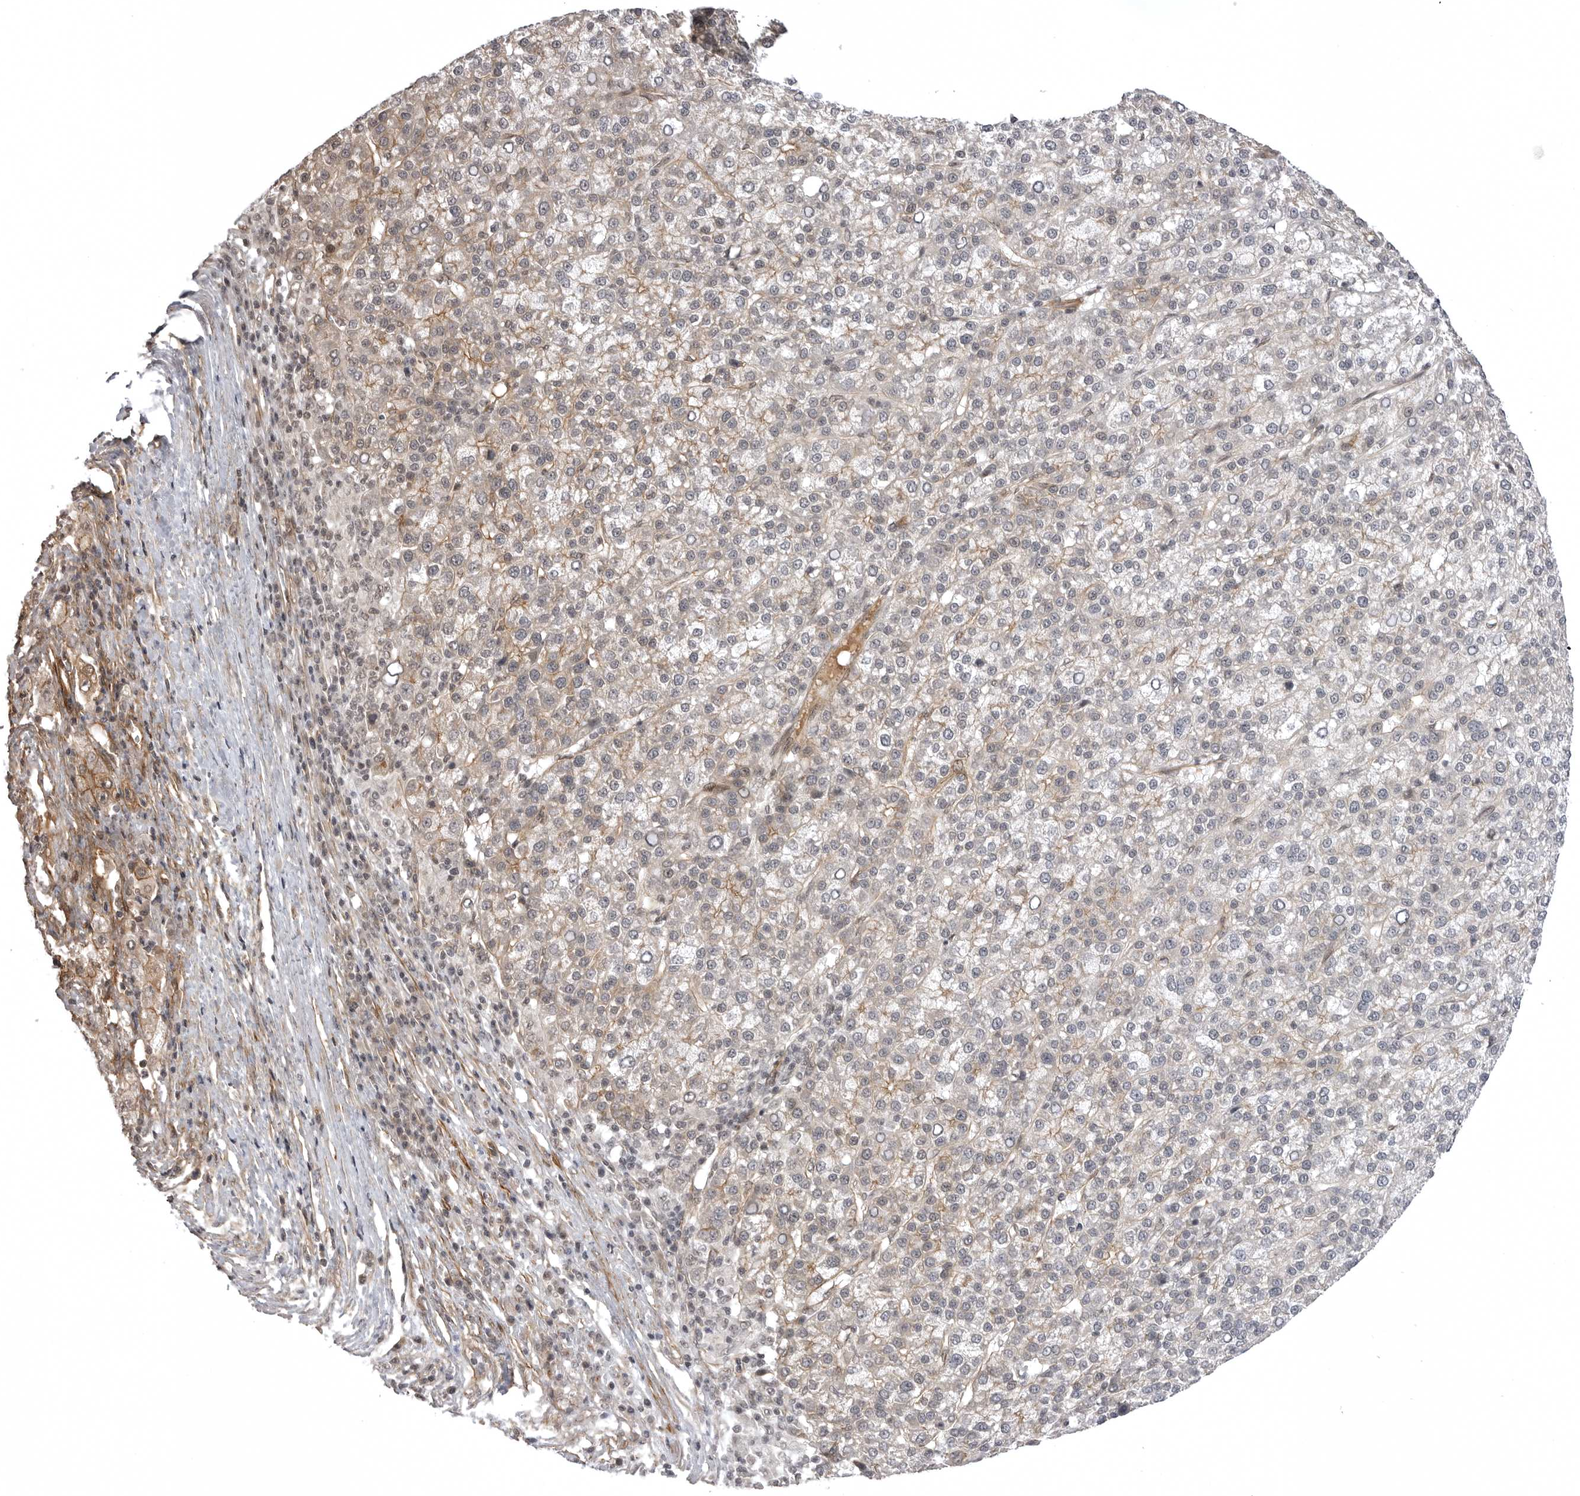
{"staining": {"intensity": "weak", "quantity": "<25%", "location": "cytoplasmic/membranous"}, "tissue": "liver cancer", "cell_type": "Tumor cells", "image_type": "cancer", "snomed": [{"axis": "morphology", "description": "Carcinoma, Hepatocellular, NOS"}, {"axis": "topography", "description": "Liver"}], "caption": "Protein analysis of hepatocellular carcinoma (liver) displays no significant positivity in tumor cells.", "gene": "SORBS1", "patient": {"sex": "female", "age": 58}}